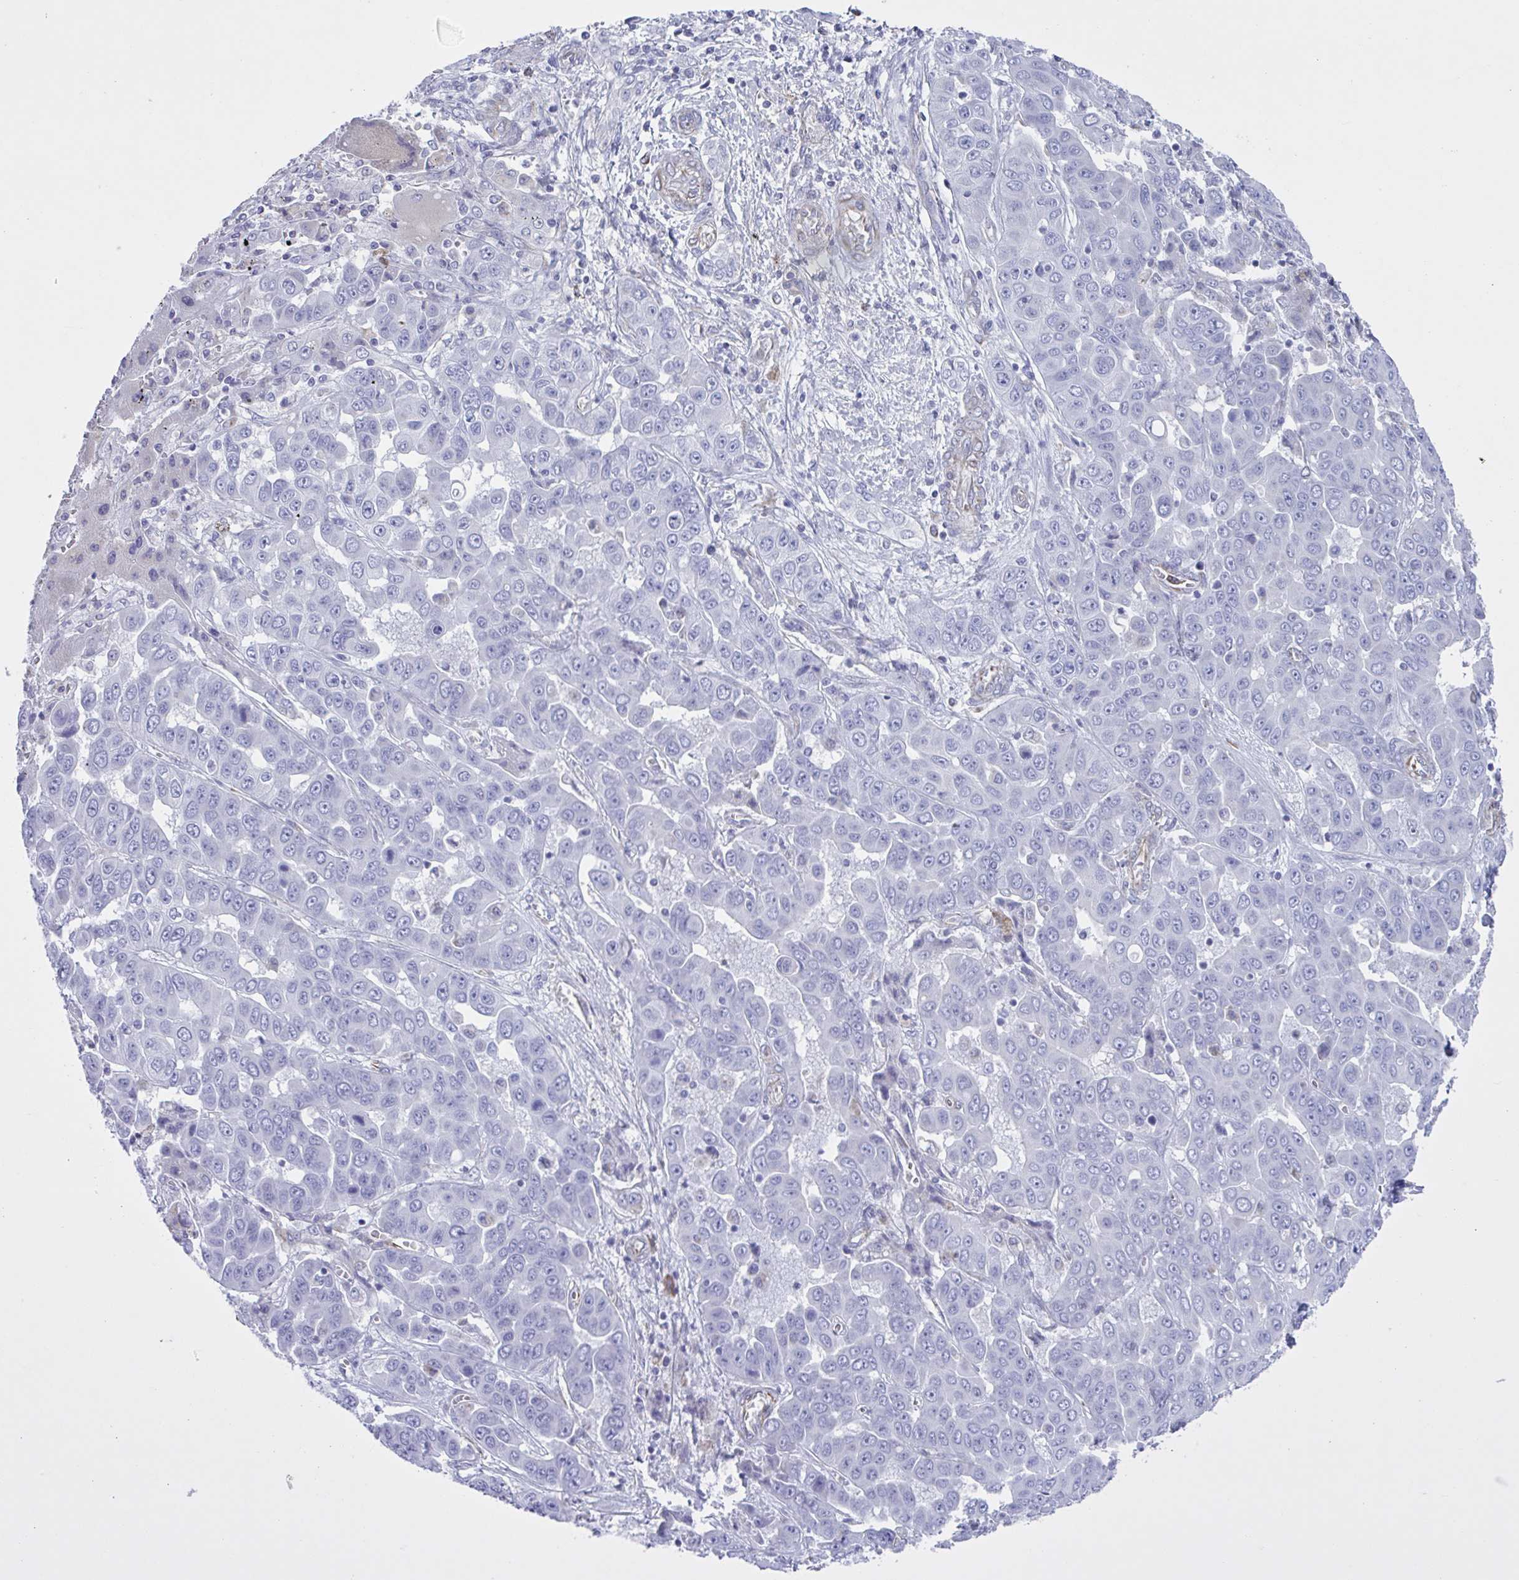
{"staining": {"intensity": "negative", "quantity": "none", "location": "none"}, "tissue": "liver cancer", "cell_type": "Tumor cells", "image_type": "cancer", "snomed": [{"axis": "morphology", "description": "Cholangiocarcinoma"}, {"axis": "topography", "description": "Liver"}], "caption": "DAB (3,3'-diaminobenzidine) immunohistochemical staining of human cholangiocarcinoma (liver) demonstrates no significant staining in tumor cells.", "gene": "TMEM86B", "patient": {"sex": "female", "age": 52}}